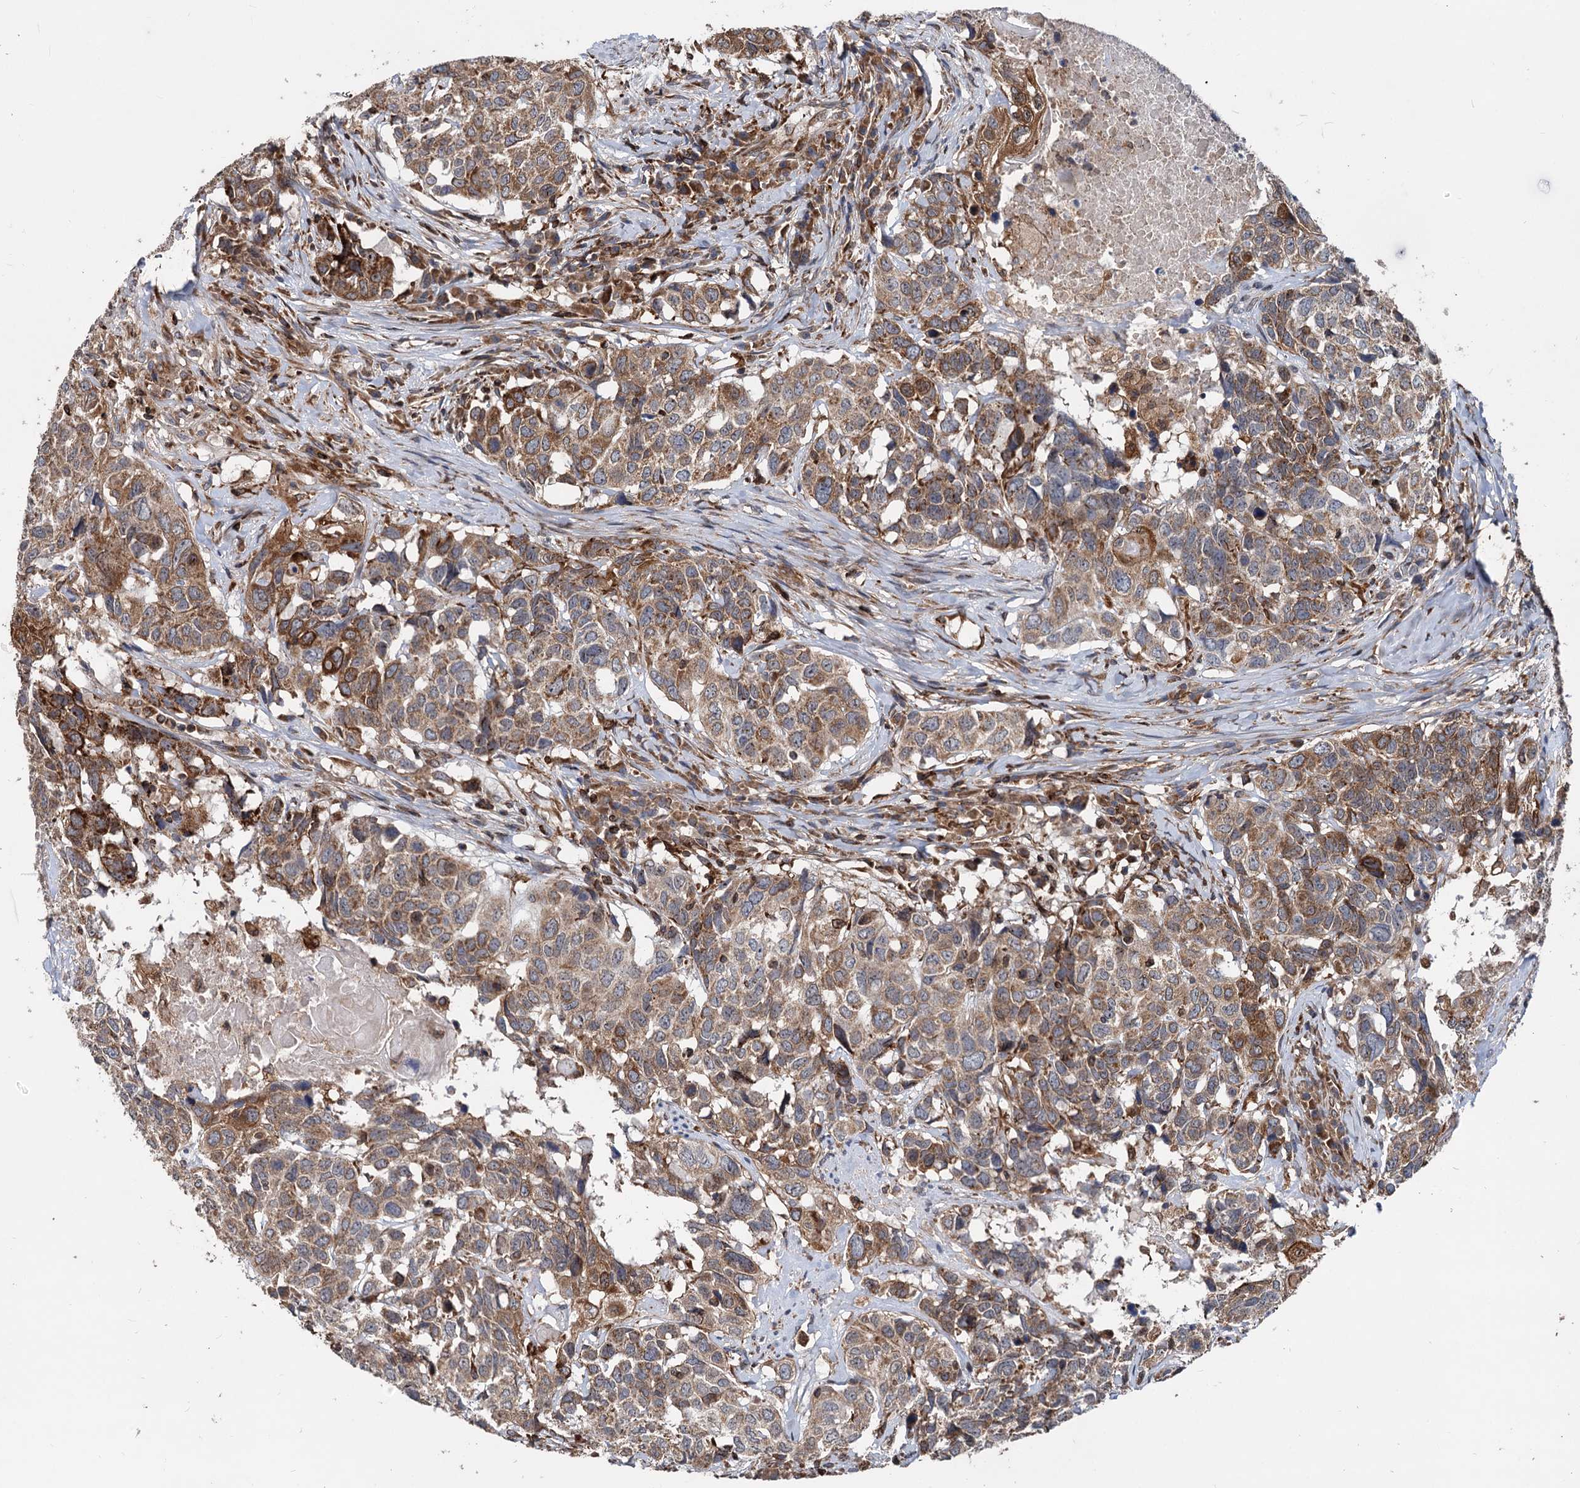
{"staining": {"intensity": "strong", "quantity": "25%-75%", "location": "cytoplasmic/membranous"}, "tissue": "head and neck cancer", "cell_type": "Tumor cells", "image_type": "cancer", "snomed": [{"axis": "morphology", "description": "Squamous cell carcinoma, NOS"}, {"axis": "topography", "description": "Head-Neck"}], "caption": "Brown immunohistochemical staining in head and neck cancer demonstrates strong cytoplasmic/membranous staining in approximately 25%-75% of tumor cells. The protein is stained brown, and the nuclei are stained in blue (DAB IHC with brightfield microscopy, high magnification).", "gene": "STIM1", "patient": {"sex": "male", "age": 66}}